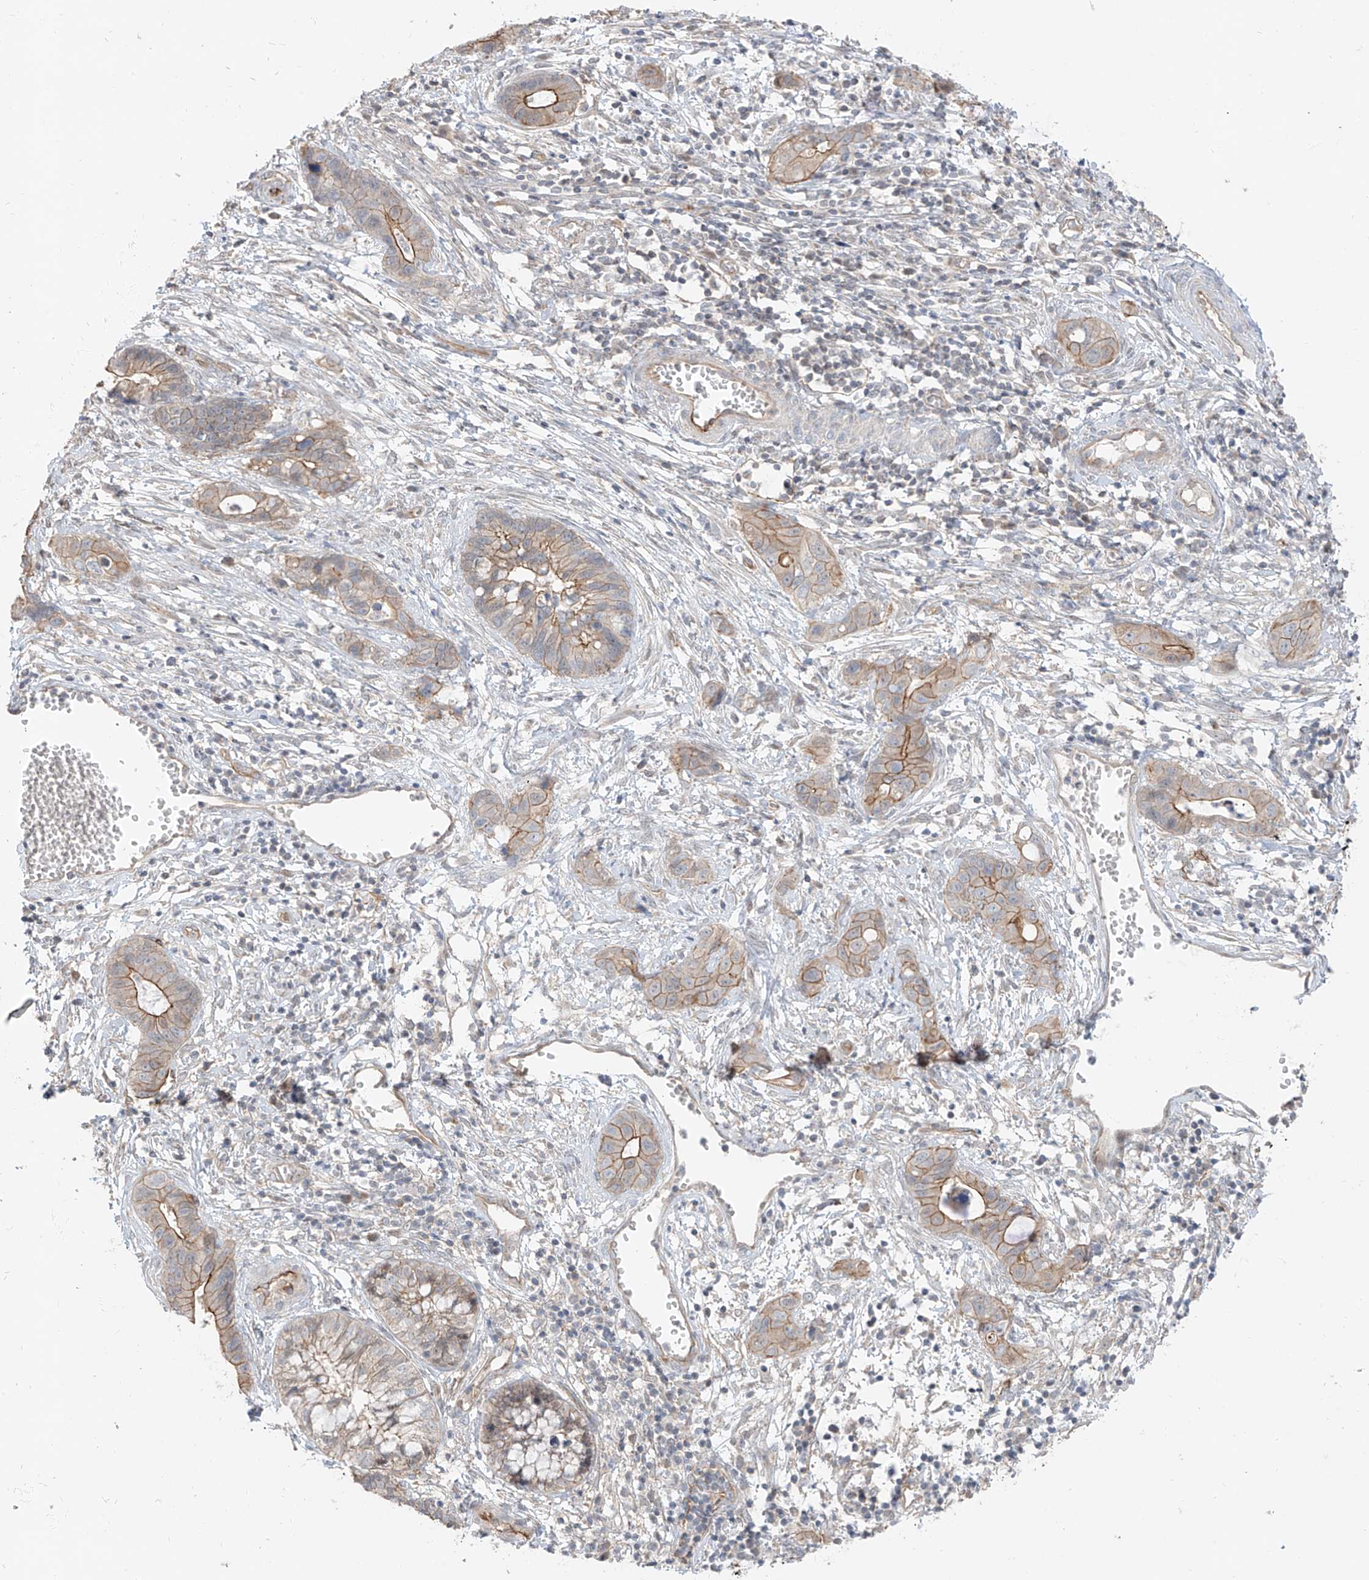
{"staining": {"intensity": "moderate", "quantity": "25%-75%", "location": "cytoplasmic/membranous"}, "tissue": "cervical cancer", "cell_type": "Tumor cells", "image_type": "cancer", "snomed": [{"axis": "morphology", "description": "Adenocarcinoma, NOS"}, {"axis": "topography", "description": "Cervix"}], "caption": "Human cervical adenocarcinoma stained for a protein (brown) shows moderate cytoplasmic/membranous positive positivity in about 25%-75% of tumor cells.", "gene": "EPHX4", "patient": {"sex": "female", "age": 44}}